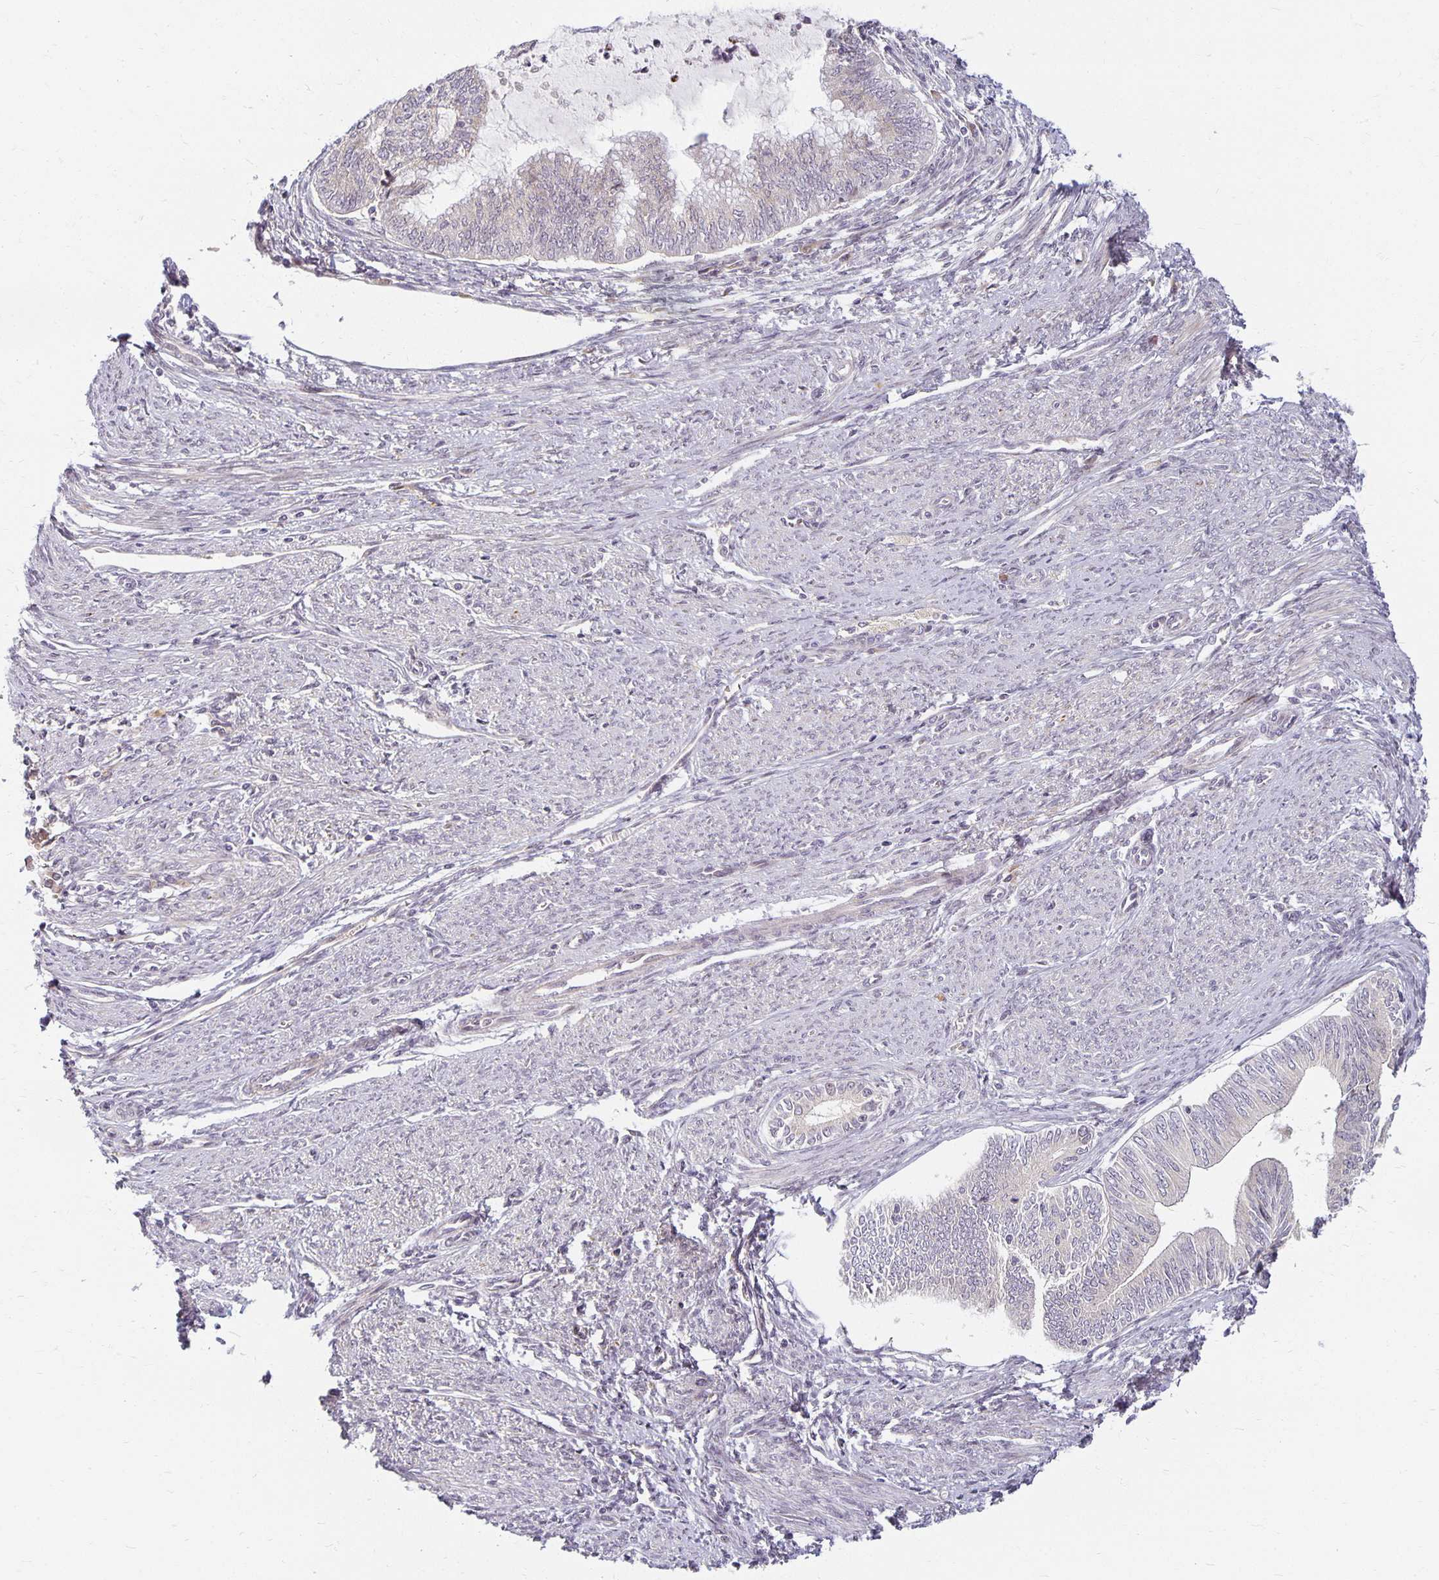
{"staining": {"intensity": "weak", "quantity": "<25%", "location": "cytoplasmic/membranous"}, "tissue": "endometrial cancer", "cell_type": "Tumor cells", "image_type": "cancer", "snomed": [{"axis": "morphology", "description": "Adenocarcinoma, NOS"}, {"axis": "topography", "description": "Endometrium"}], "caption": "Image shows no protein staining in tumor cells of endometrial adenocarcinoma tissue.", "gene": "EHF", "patient": {"sex": "female", "age": 79}}